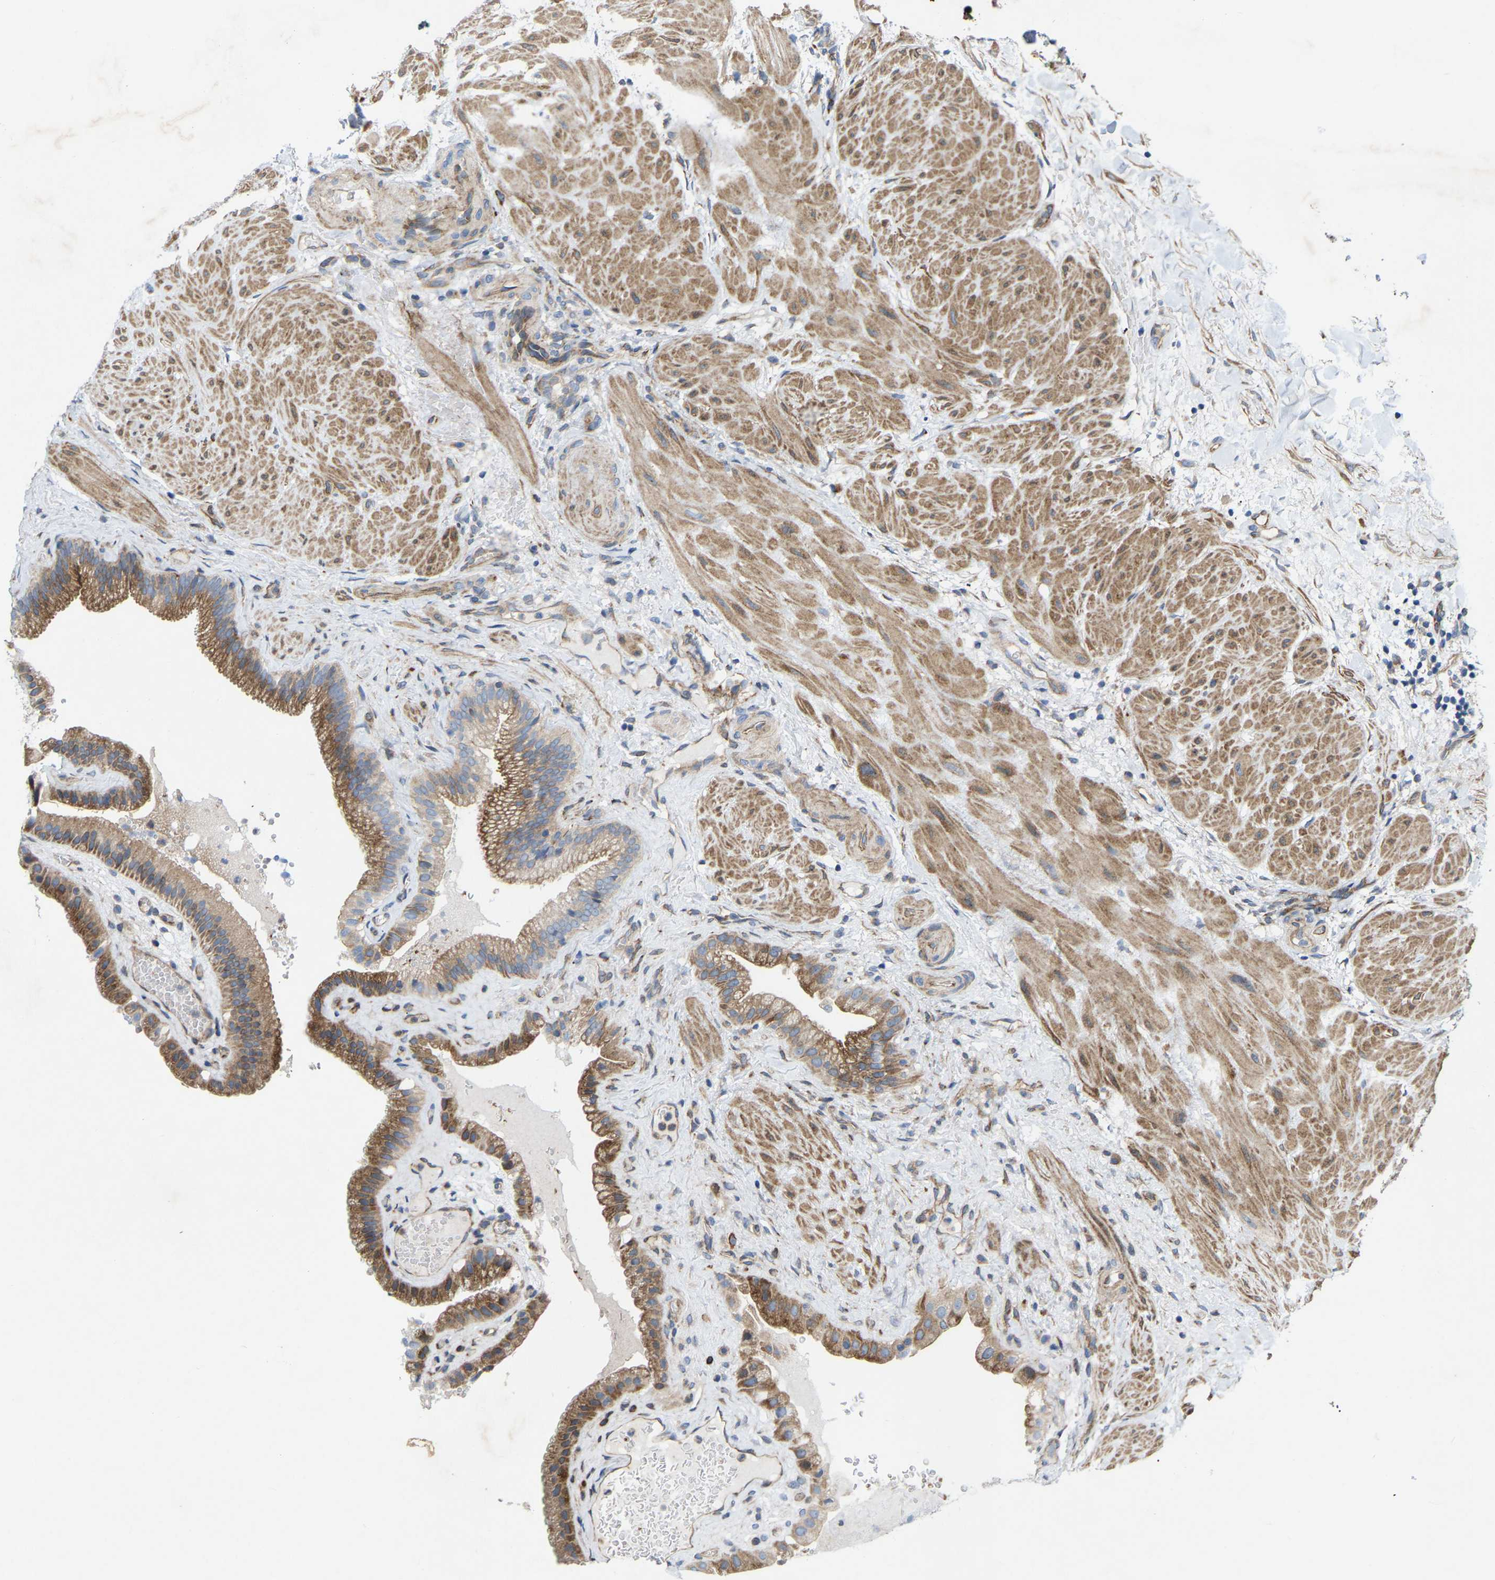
{"staining": {"intensity": "moderate", "quantity": ">75%", "location": "cytoplasmic/membranous"}, "tissue": "gallbladder", "cell_type": "Glandular cells", "image_type": "normal", "snomed": [{"axis": "morphology", "description": "Normal tissue, NOS"}, {"axis": "topography", "description": "Gallbladder"}], "caption": "Unremarkable gallbladder demonstrates moderate cytoplasmic/membranous staining in approximately >75% of glandular cells, visualized by immunohistochemistry.", "gene": "TOR1B", "patient": {"sex": "male", "age": 49}}